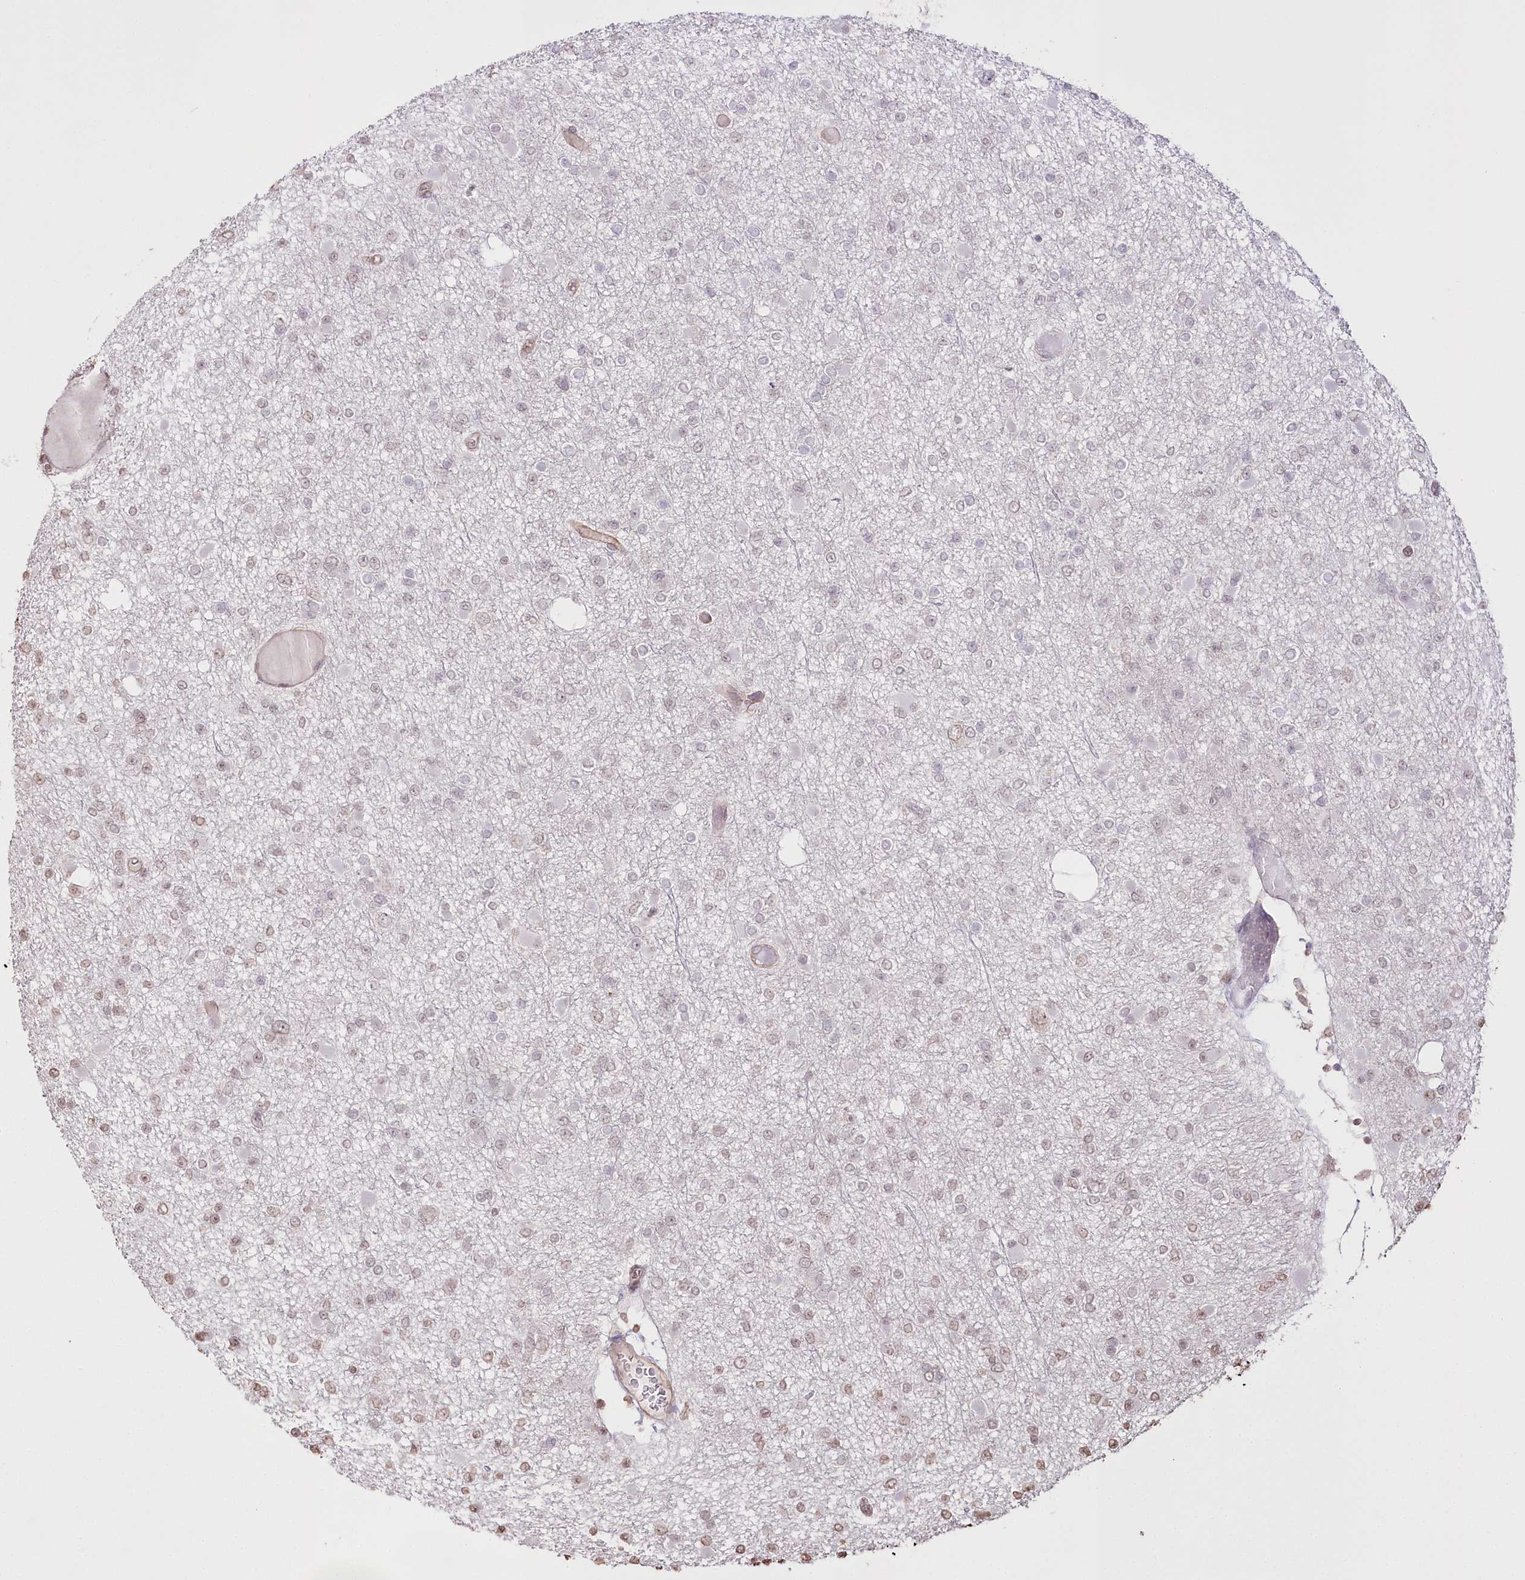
{"staining": {"intensity": "negative", "quantity": "none", "location": "none"}, "tissue": "glioma", "cell_type": "Tumor cells", "image_type": "cancer", "snomed": [{"axis": "morphology", "description": "Glioma, malignant, Low grade"}, {"axis": "topography", "description": "Brain"}], "caption": "The immunohistochemistry histopathology image has no significant expression in tumor cells of glioma tissue. (DAB immunohistochemistry (IHC) with hematoxylin counter stain).", "gene": "SLC39A10", "patient": {"sex": "female", "age": 22}}